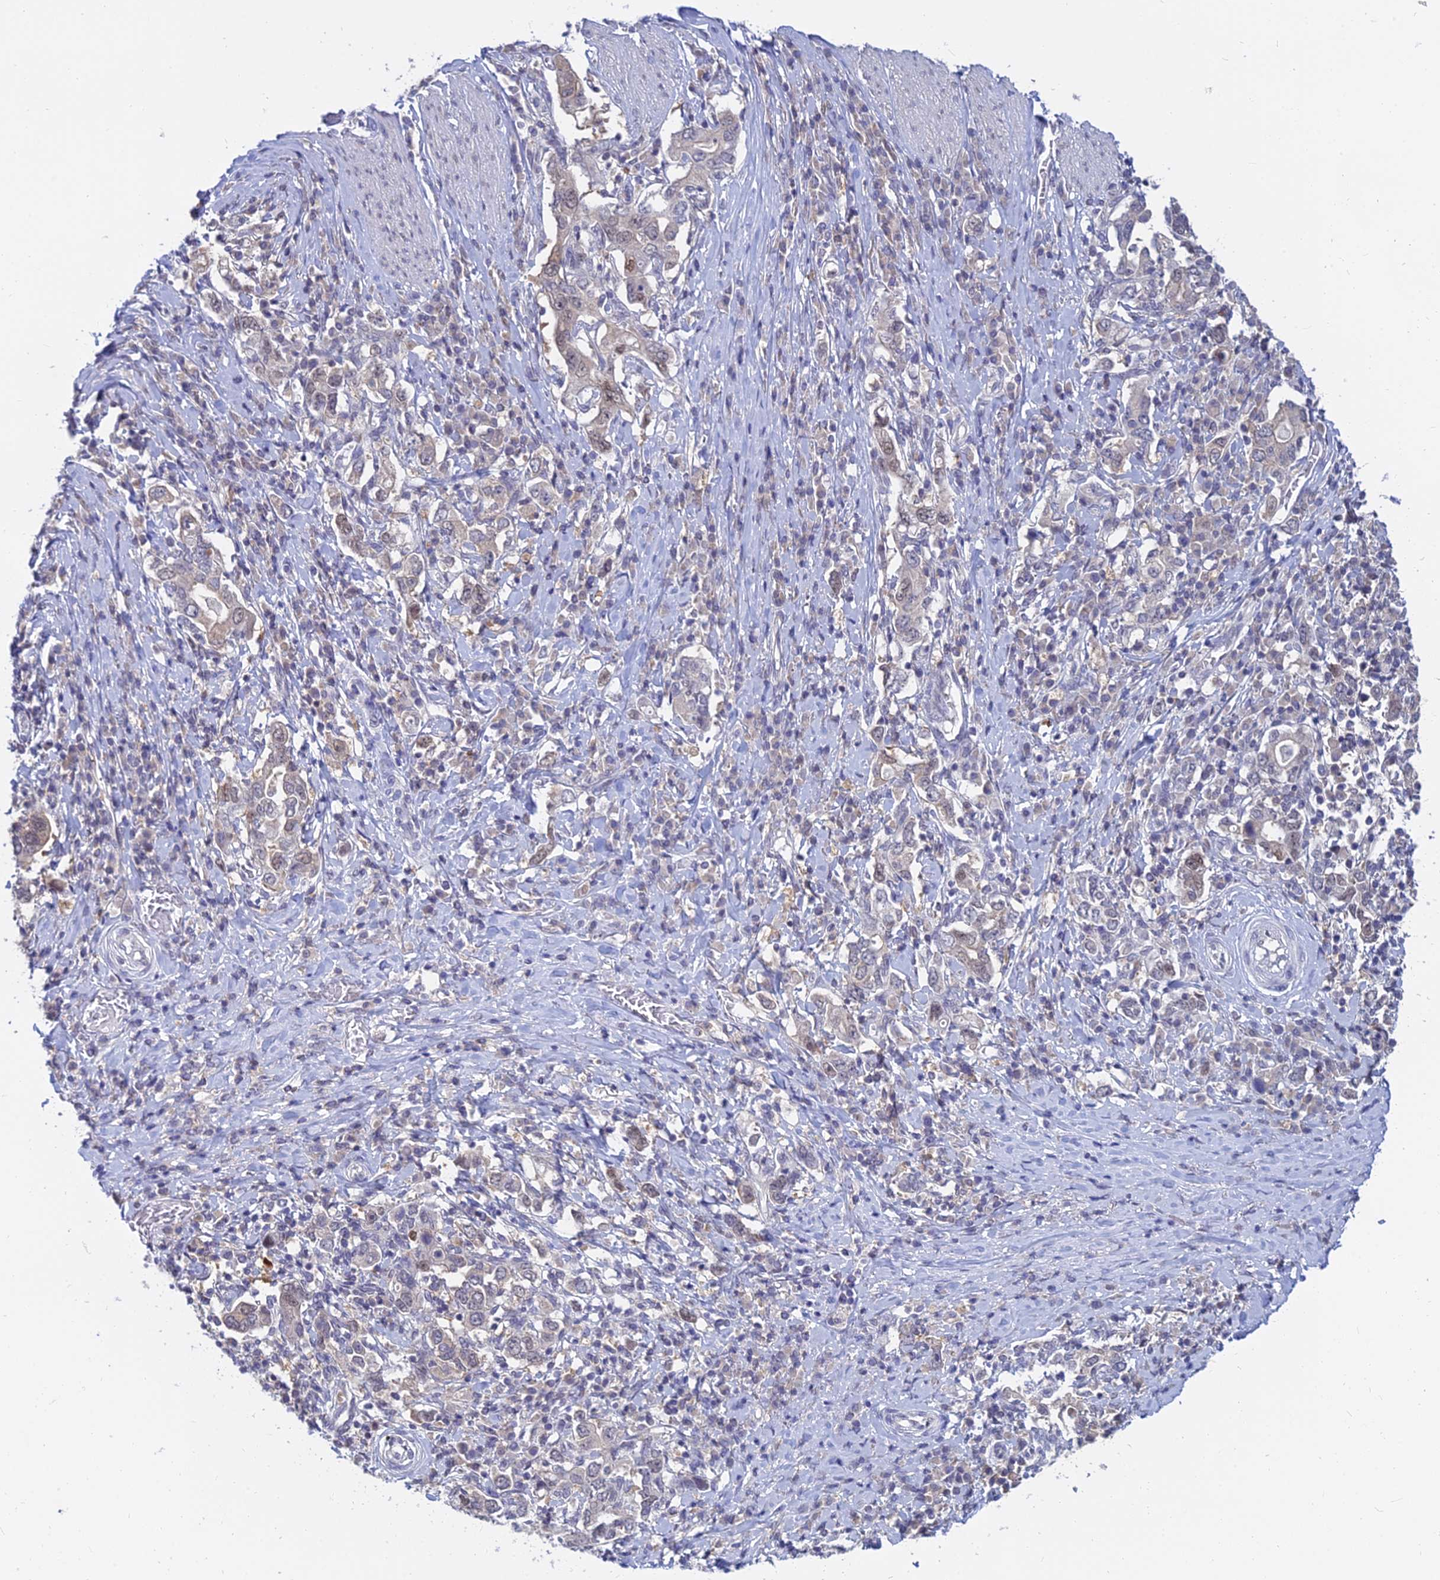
{"staining": {"intensity": "weak", "quantity": "<25%", "location": "cytoplasmic/membranous,nuclear"}, "tissue": "stomach cancer", "cell_type": "Tumor cells", "image_type": "cancer", "snomed": [{"axis": "morphology", "description": "Adenocarcinoma, NOS"}, {"axis": "topography", "description": "Stomach, upper"}, {"axis": "topography", "description": "Stomach"}], "caption": "Tumor cells are negative for protein expression in human stomach adenocarcinoma.", "gene": "B3GALT4", "patient": {"sex": "male", "age": 62}}